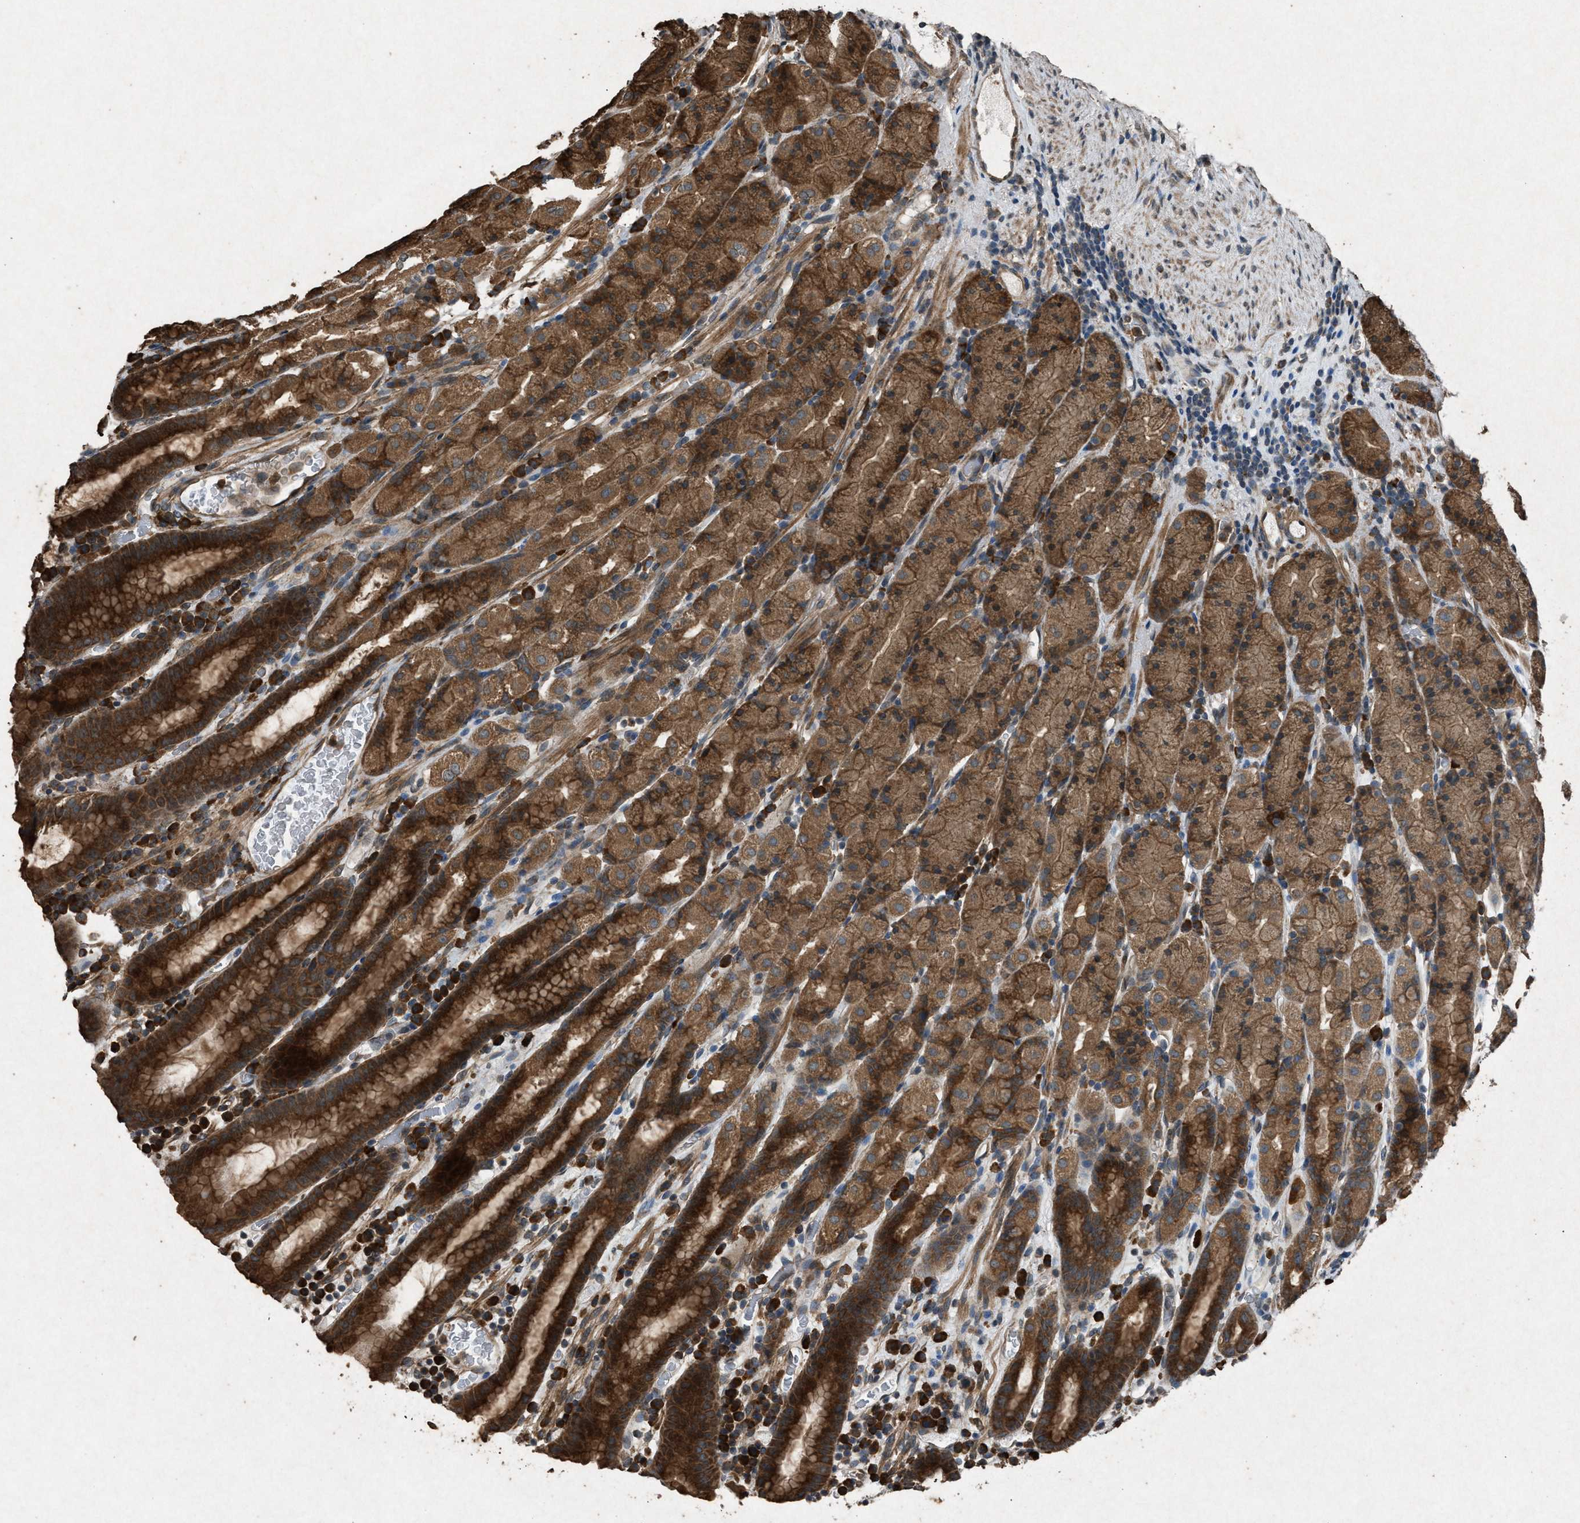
{"staining": {"intensity": "strong", "quantity": ">75%", "location": "cytoplasmic/membranous"}, "tissue": "stomach", "cell_type": "Glandular cells", "image_type": "normal", "snomed": [{"axis": "morphology", "description": "Normal tissue, NOS"}, {"axis": "topography", "description": "Stomach, upper"}], "caption": "An immunohistochemistry image of benign tissue is shown. Protein staining in brown labels strong cytoplasmic/membranous positivity in stomach within glandular cells.", "gene": "CALR", "patient": {"sex": "male", "age": 68}}